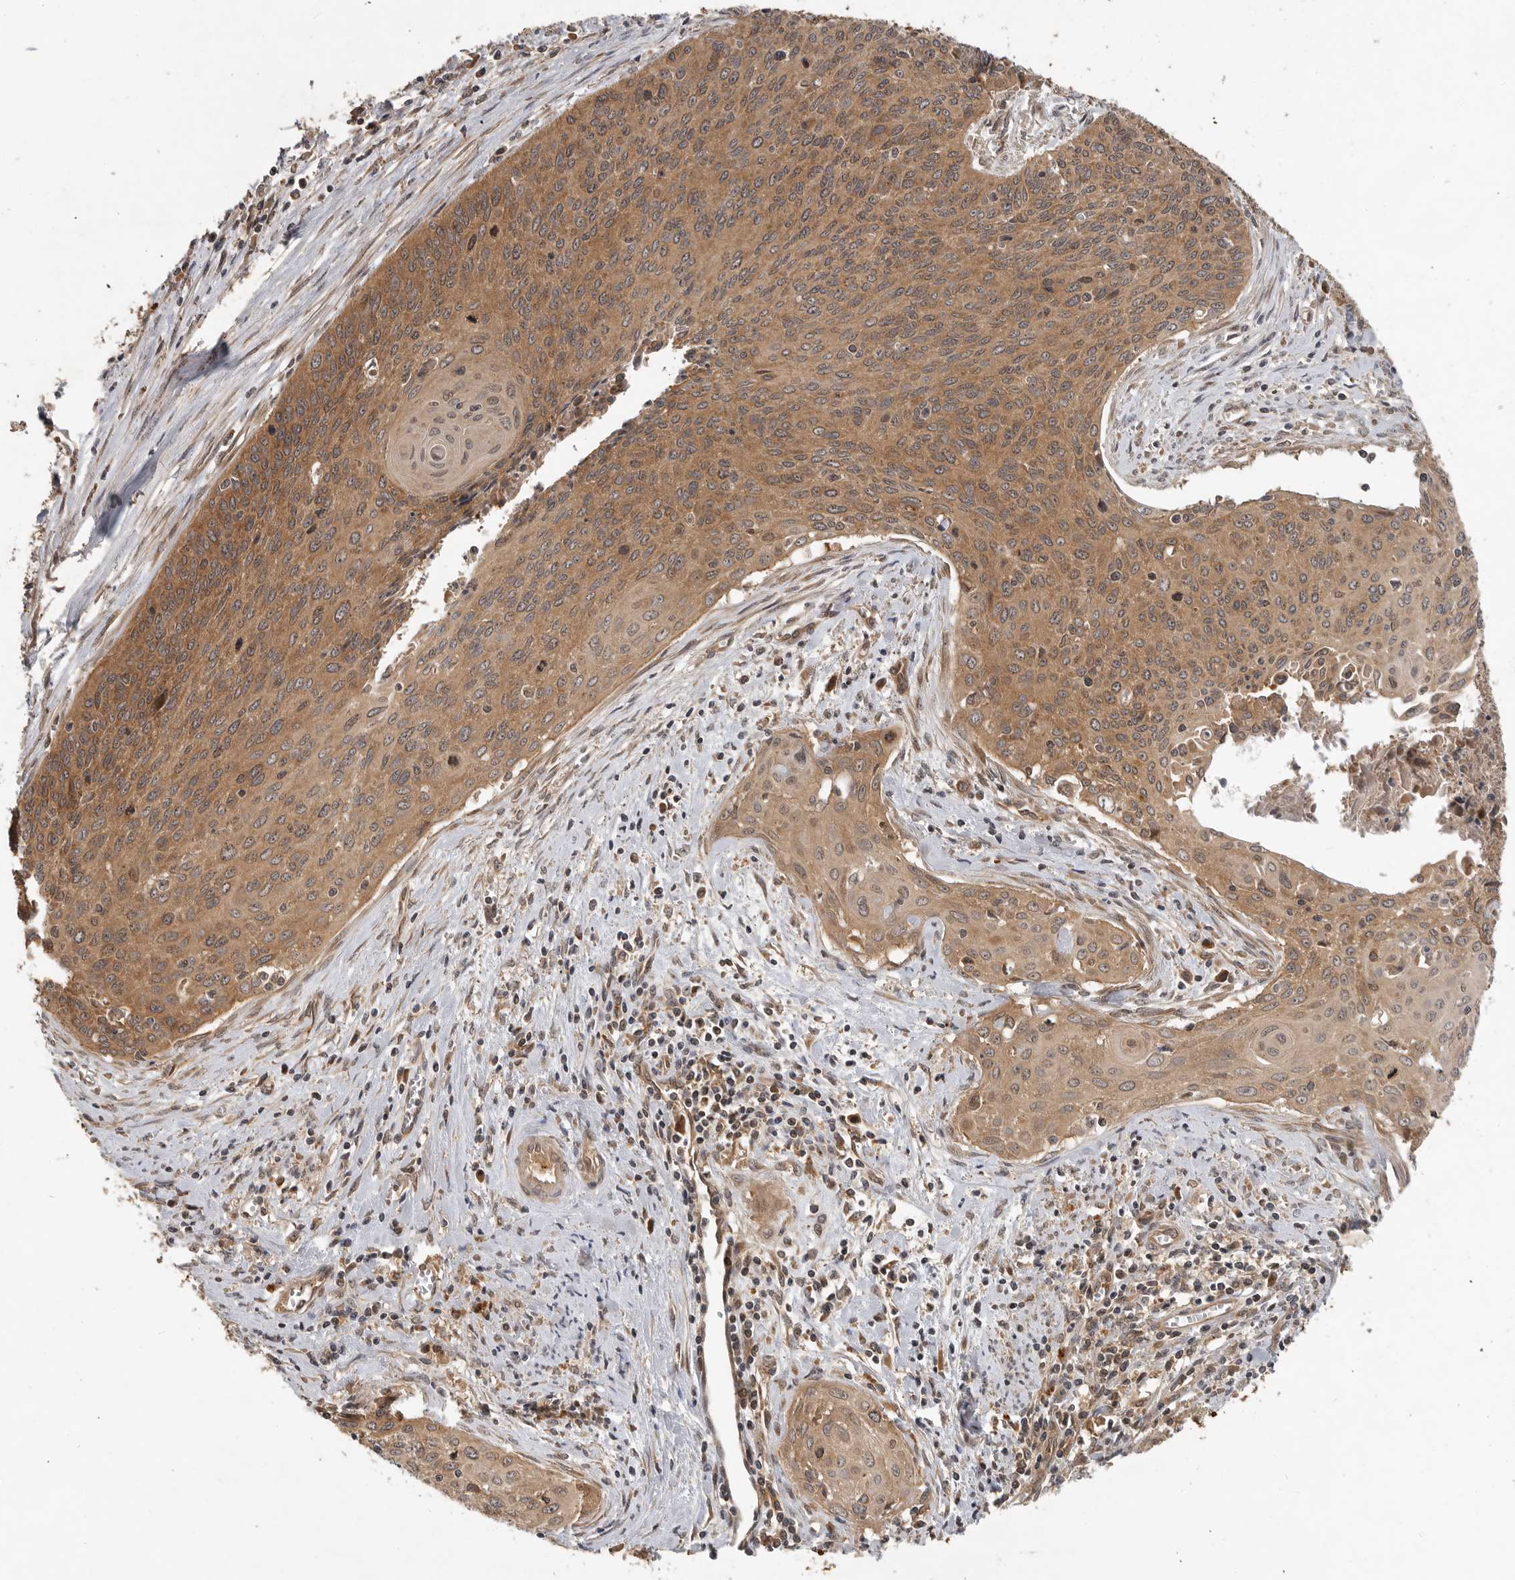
{"staining": {"intensity": "moderate", "quantity": ">75%", "location": "cytoplasmic/membranous"}, "tissue": "cervical cancer", "cell_type": "Tumor cells", "image_type": "cancer", "snomed": [{"axis": "morphology", "description": "Squamous cell carcinoma, NOS"}, {"axis": "topography", "description": "Cervix"}], "caption": "Cervical squamous cell carcinoma was stained to show a protein in brown. There is medium levels of moderate cytoplasmic/membranous positivity in about >75% of tumor cells.", "gene": "OSBPL9", "patient": {"sex": "female", "age": 55}}